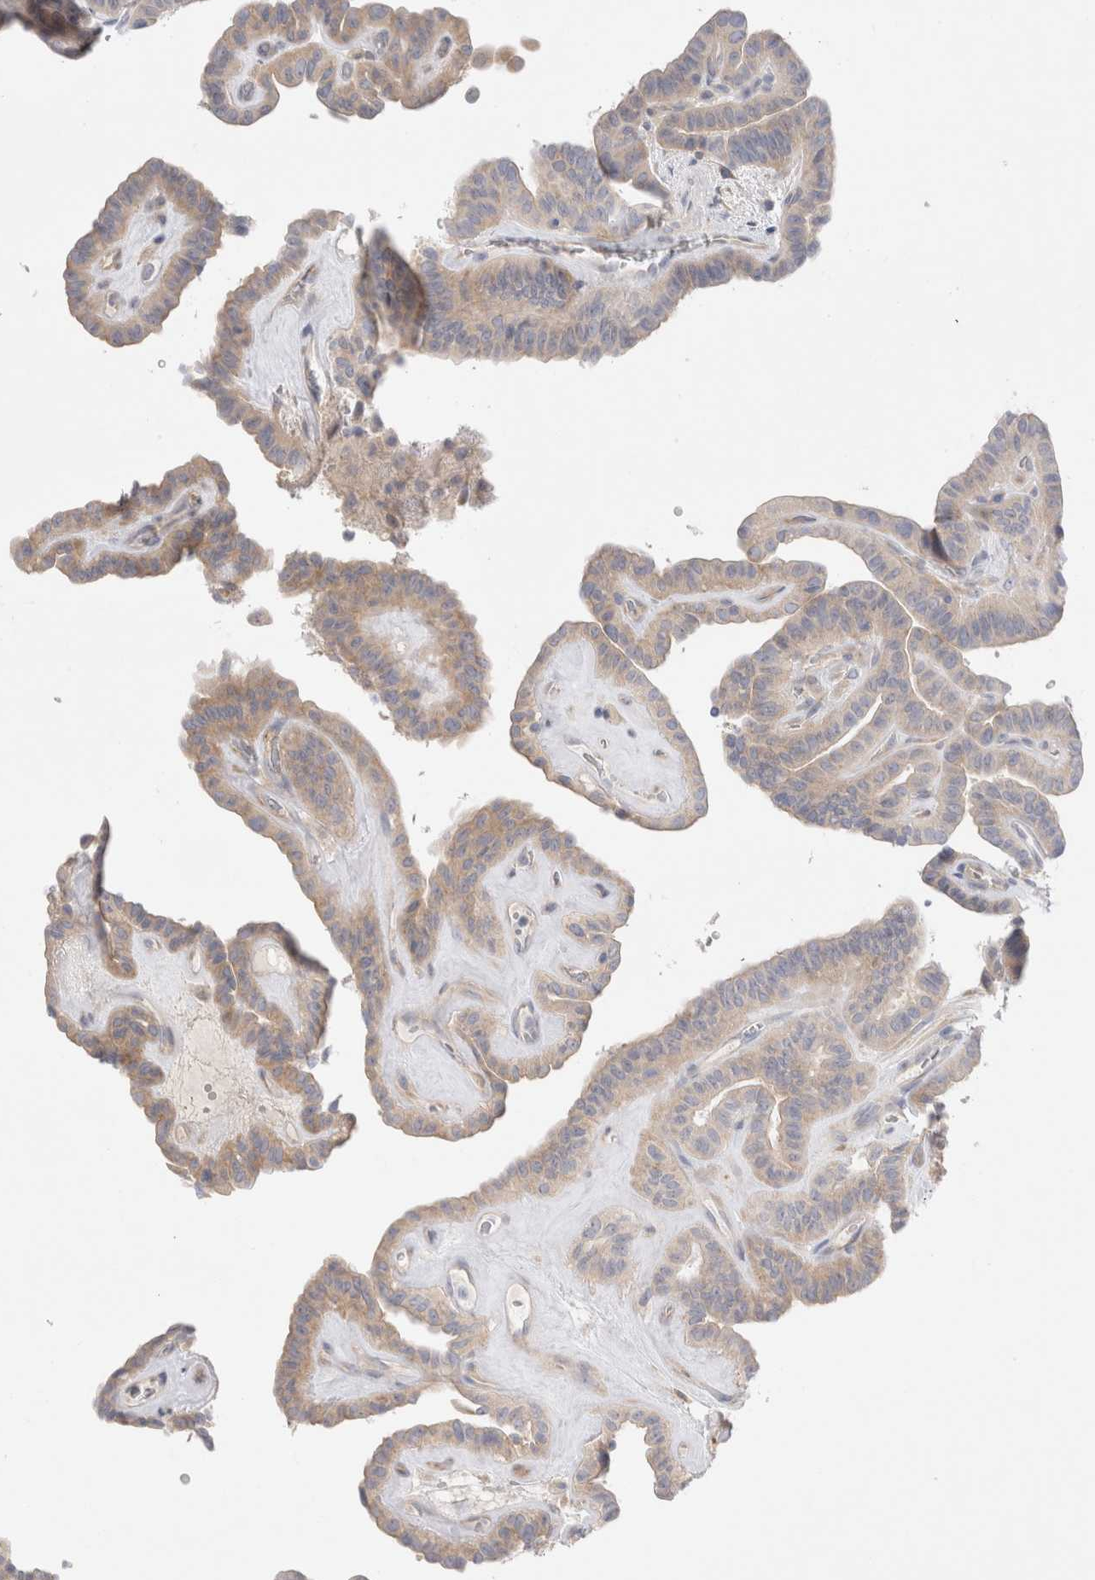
{"staining": {"intensity": "weak", "quantity": ">75%", "location": "cytoplasmic/membranous"}, "tissue": "thyroid cancer", "cell_type": "Tumor cells", "image_type": "cancer", "snomed": [{"axis": "morphology", "description": "Papillary adenocarcinoma, NOS"}, {"axis": "topography", "description": "Thyroid gland"}], "caption": "This image exhibits thyroid cancer stained with immunohistochemistry (IHC) to label a protein in brown. The cytoplasmic/membranous of tumor cells show weak positivity for the protein. Nuclei are counter-stained blue.", "gene": "RBM12B", "patient": {"sex": "male", "age": 77}}